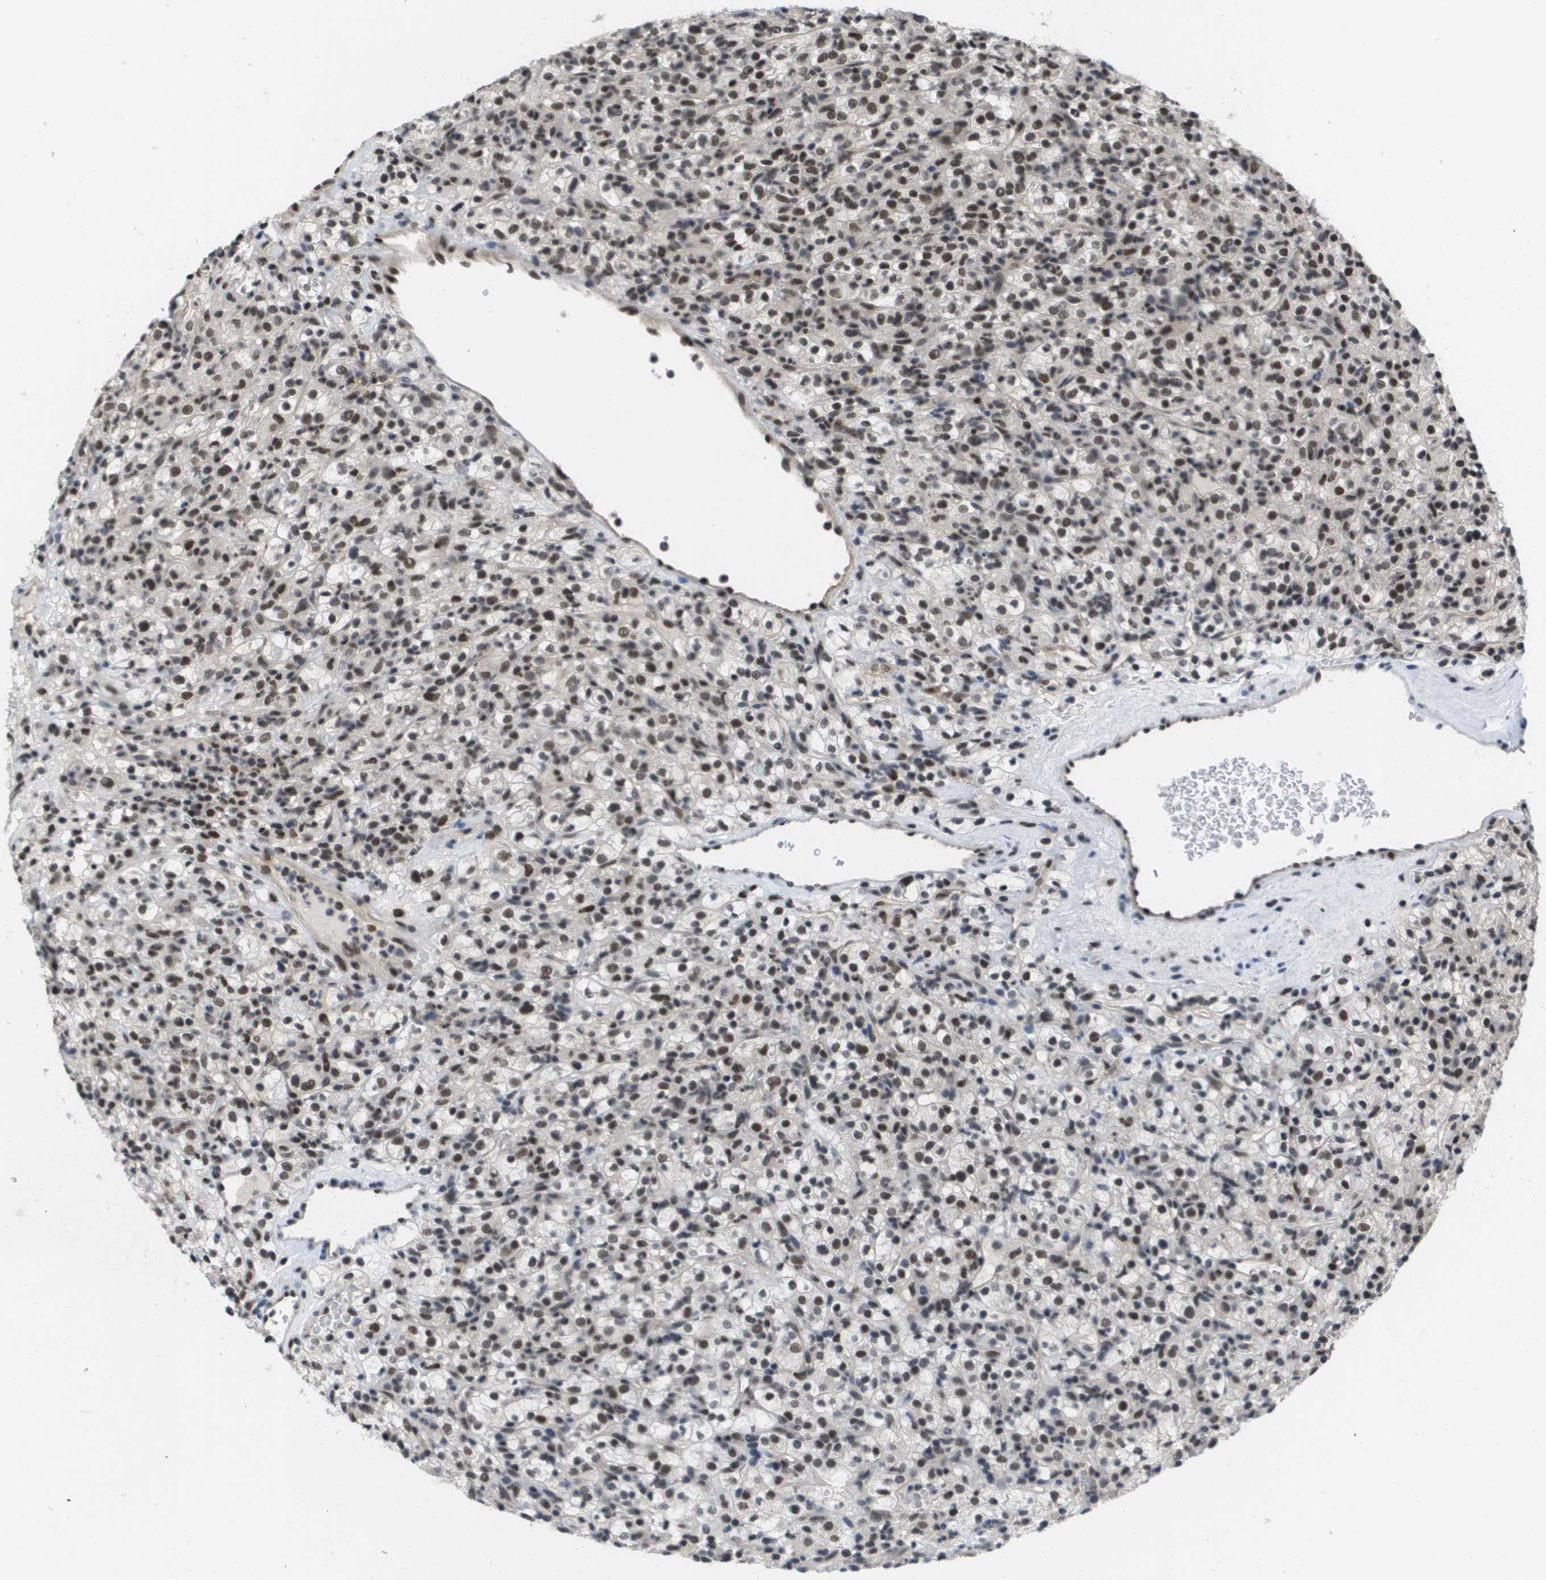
{"staining": {"intensity": "moderate", "quantity": ">75%", "location": "nuclear"}, "tissue": "renal cancer", "cell_type": "Tumor cells", "image_type": "cancer", "snomed": [{"axis": "morphology", "description": "Normal tissue, NOS"}, {"axis": "morphology", "description": "Adenocarcinoma, NOS"}, {"axis": "topography", "description": "Kidney"}], "caption": "Protein staining displays moderate nuclear positivity in about >75% of tumor cells in renal cancer.", "gene": "ISY1", "patient": {"sex": "female", "age": 72}}